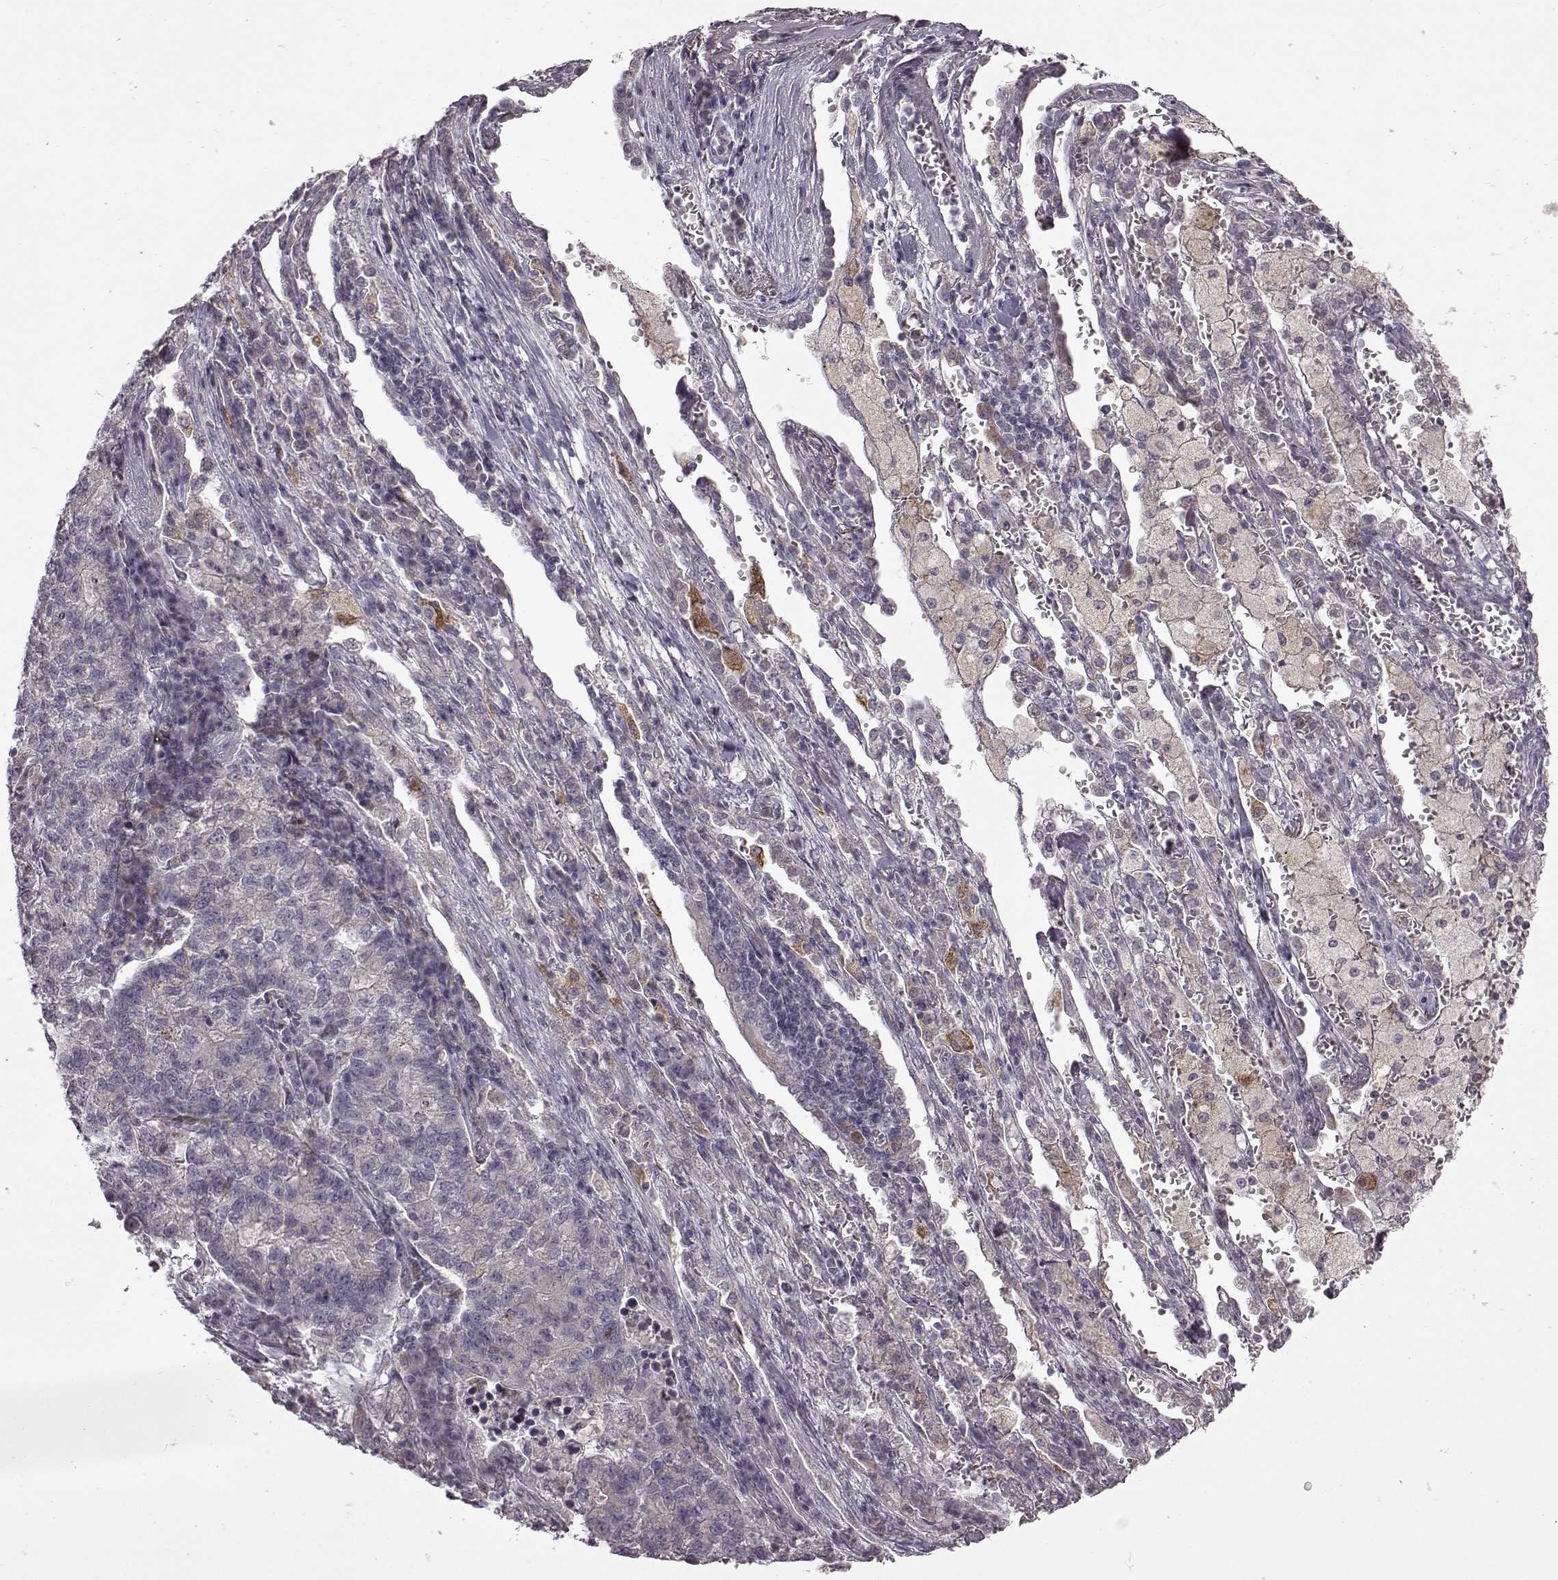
{"staining": {"intensity": "weak", "quantity": "25%-75%", "location": "cytoplasmic/membranous"}, "tissue": "lung cancer", "cell_type": "Tumor cells", "image_type": "cancer", "snomed": [{"axis": "morphology", "description": "Adenocarcinoma, NOS"}, {"axis": "topography", "description": "Lung"}], "caption": "Adenocarcinoma (lung) was stained to show a protein in brown. There is low levels of weak cytoplasmic/membranous expression in approximately 25%-75% of tumor cells.", "gene": "B3GNT6", "patient": {"sex": "male", "age": 57}}